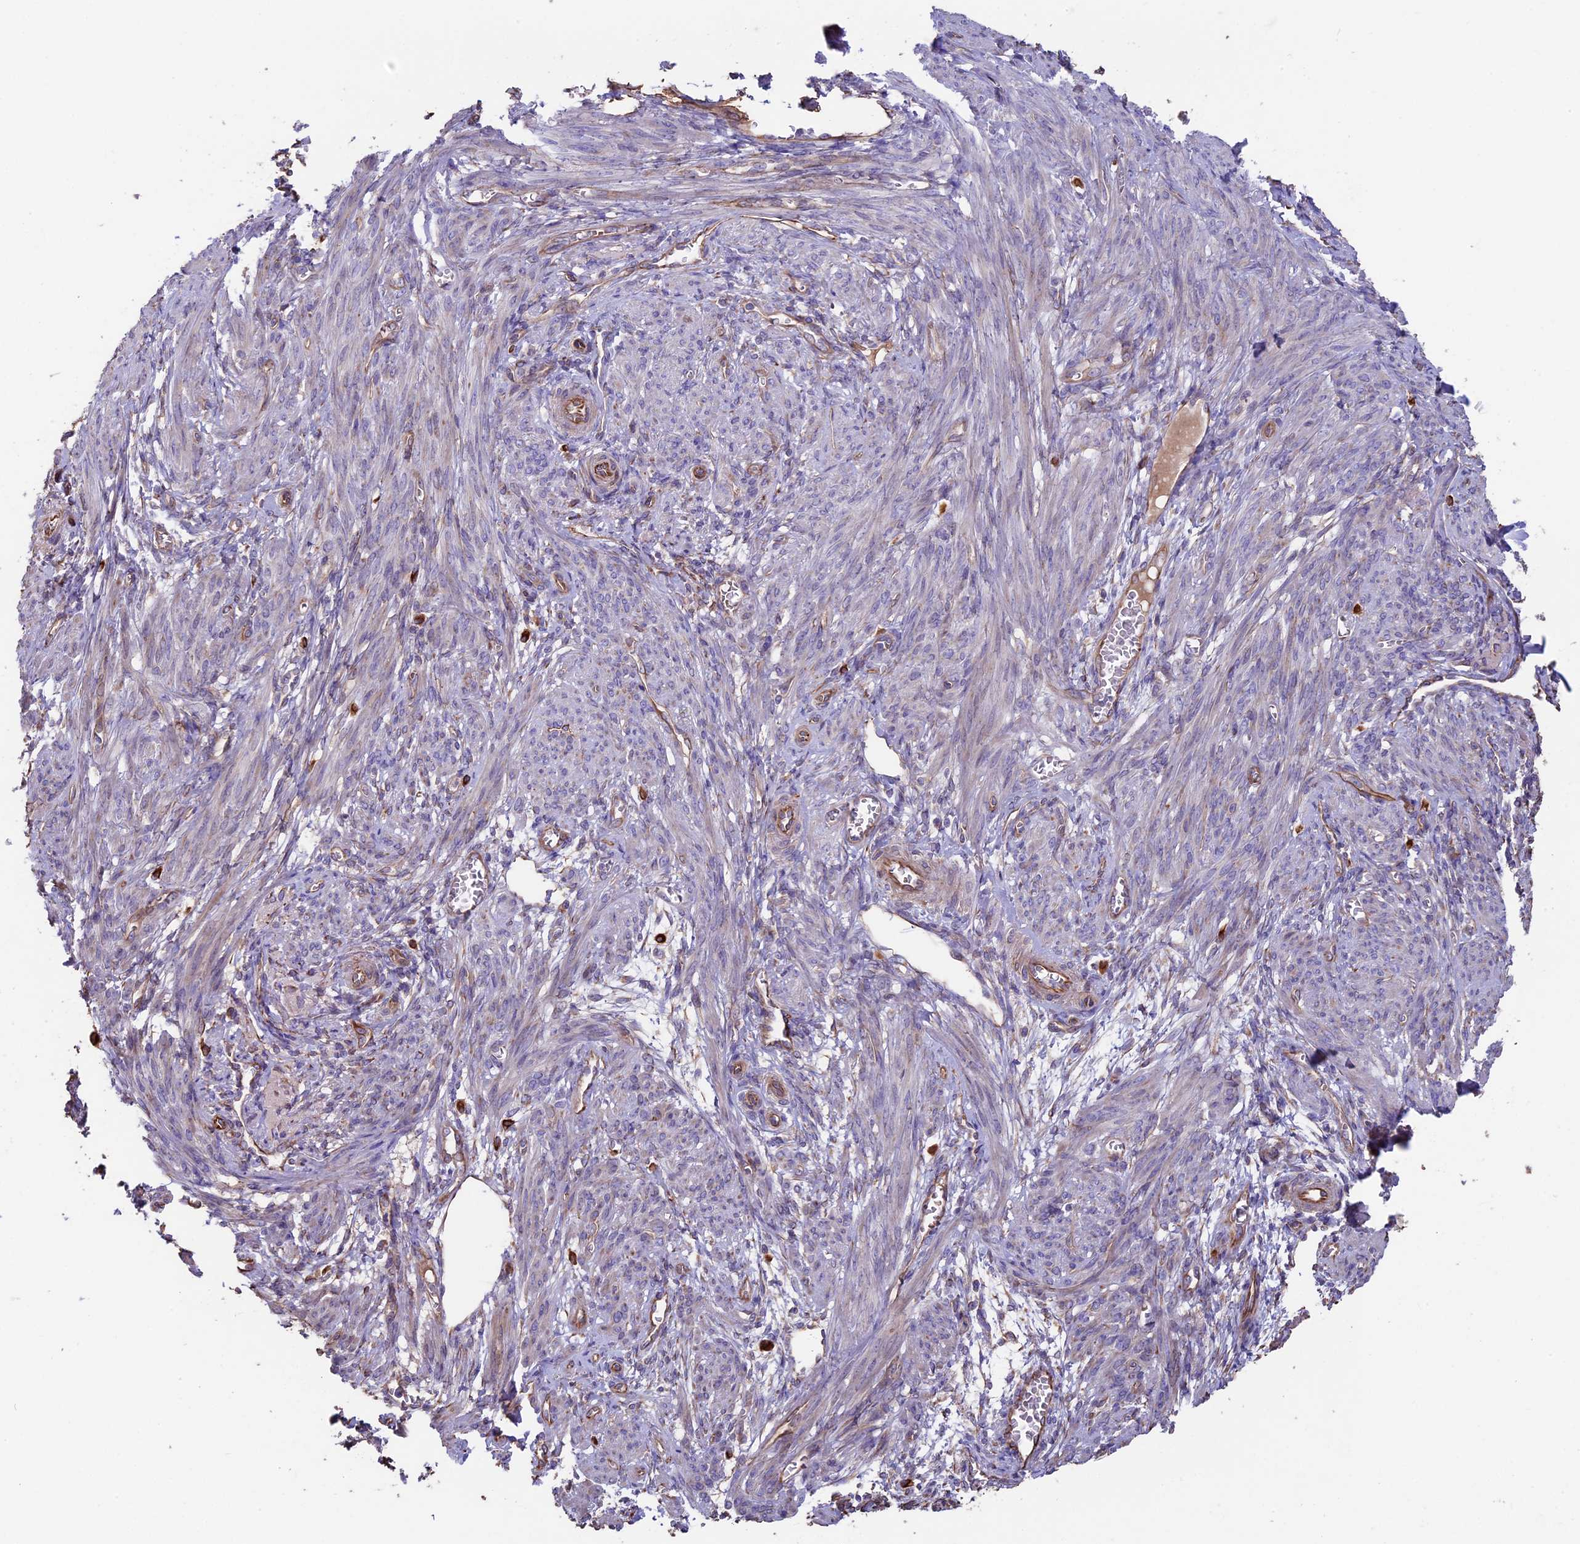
{"staining": {"intensity": "negative", "quantity": "none", "location": "none"}, "tissue": "smooth muscle", "cell_type": "Smooth muscle cells", "image_type": "normal", "snomed": [{"axis": "morphology", "description": "Normal tissue, NOS"}, {"axis": "topography", "description": "Smooth muscle"}], "caption": "This image is of unremarkable smooth muscle stained with IHC to label a protein in brown with the nuclei are counter-stained blue. There is no staining in smooth muscle cells.", "gene": "SEH1L", "patient": {"sex": "female", "age": 39}}